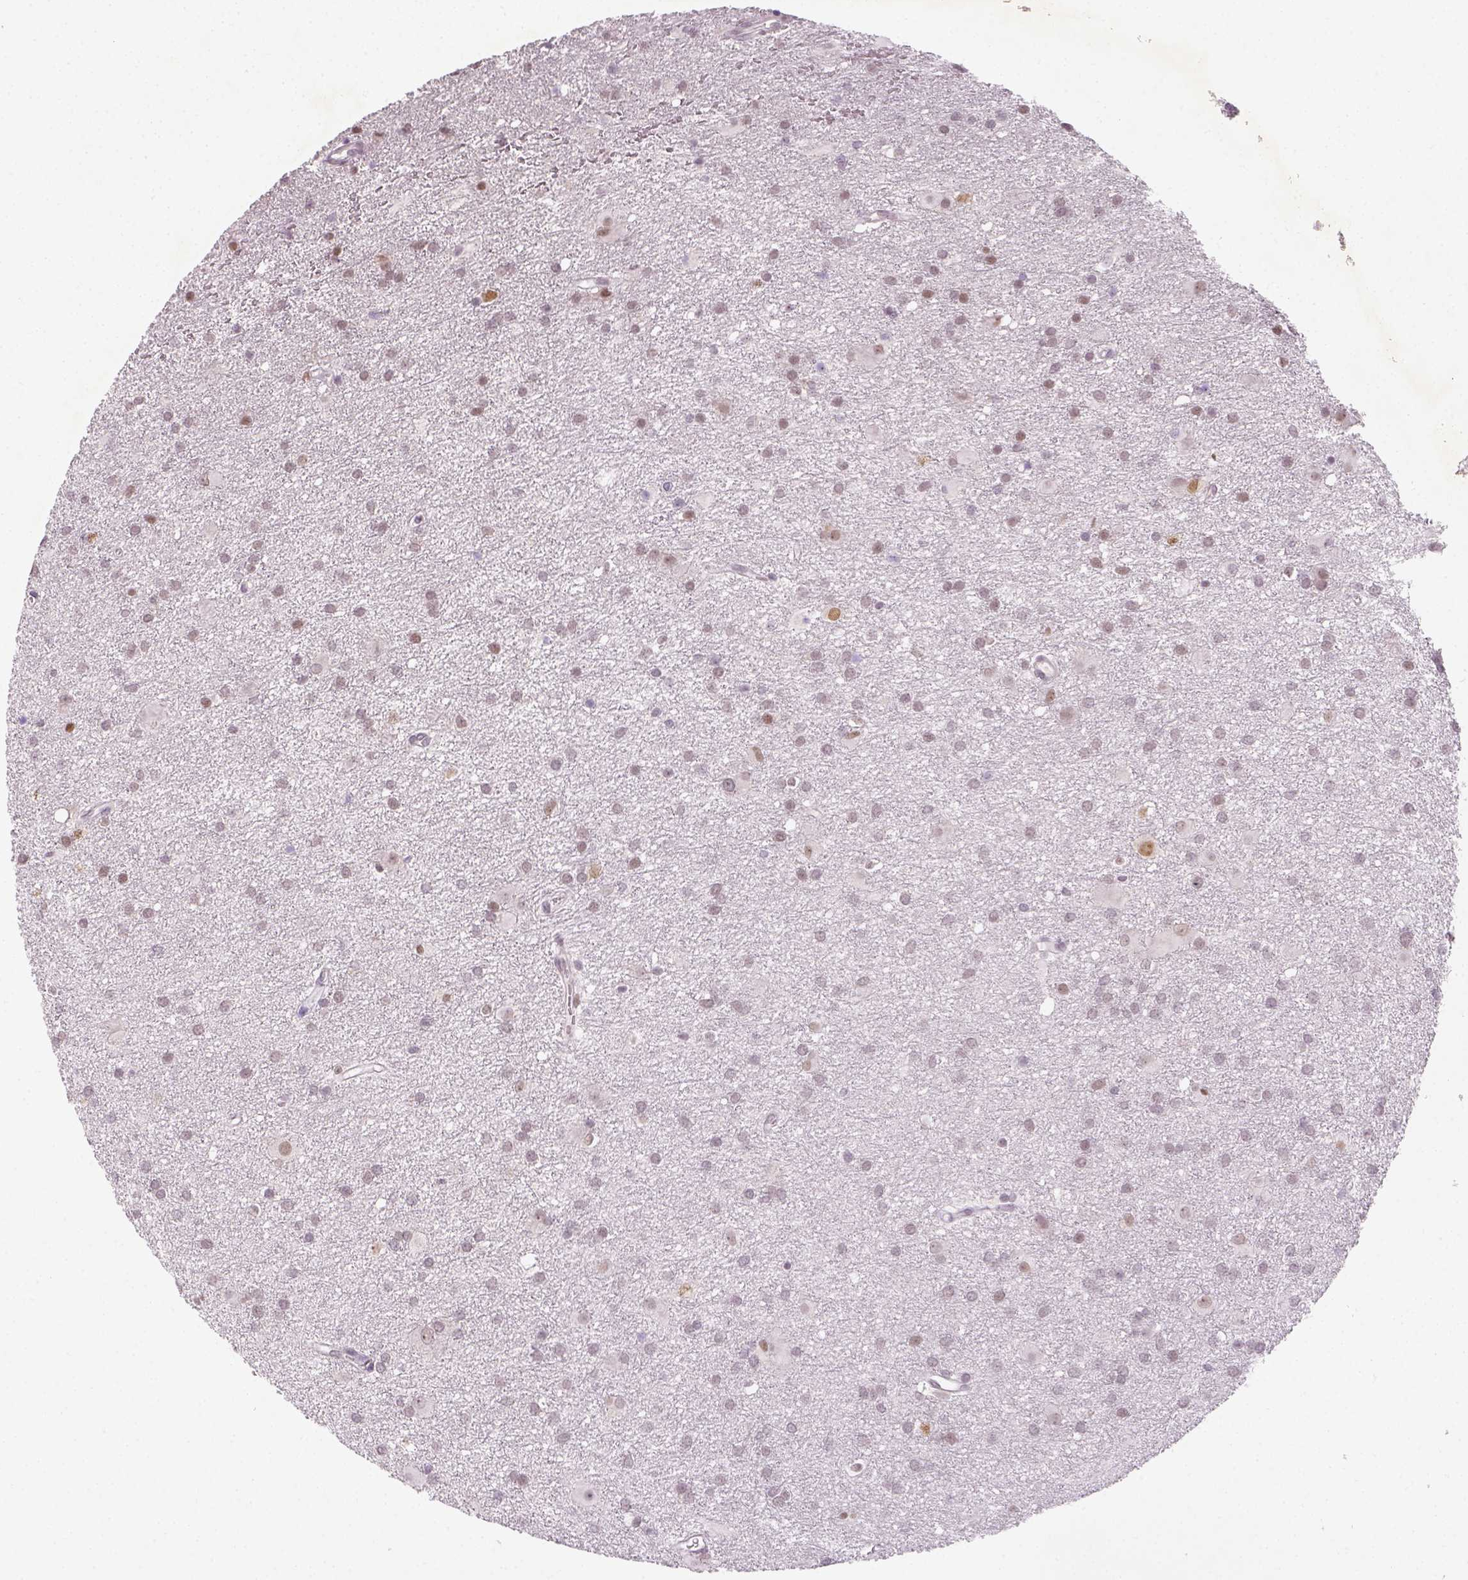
{"staining": {"intensity": "weak", "quantity": "<25%", "location": "nuclear"}, "tissue": "glioma", "cell_type": "Tumor cells", "image_type": "cancer", "snomed": [{"axis": "morphology", "description": "Glioma, malignant, Low grade"}, {"axis": "topography", "description": "Brain"}], "caption": "DAB (3,3'-diaminobenzidine) immunohistochemical staining of human low-grade glioma (malignant) displays no significant expression in tumor cells.", "gene": "MAGEB3", "patient": {"sex": "male", "age": 58}}